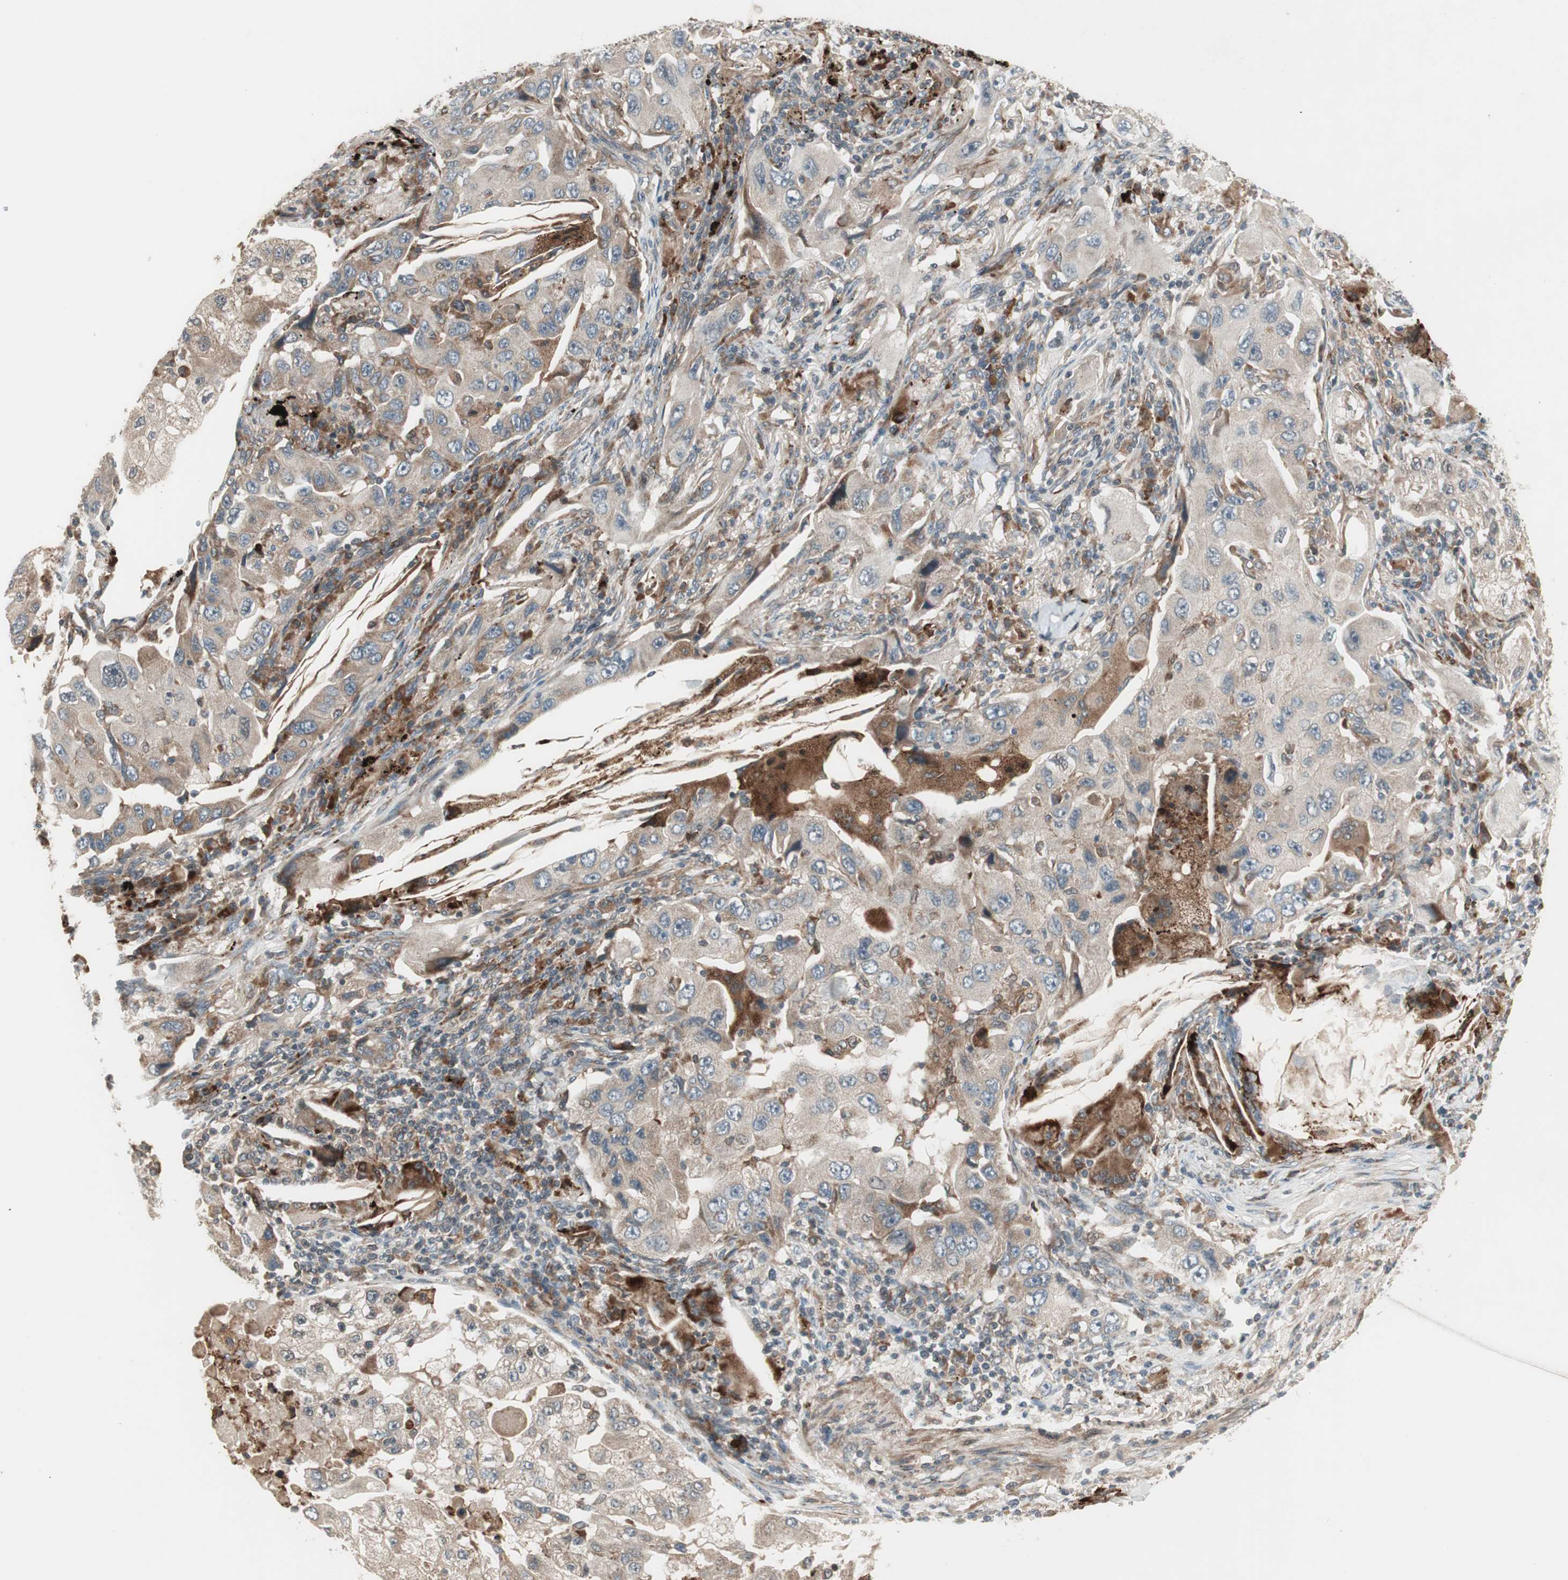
{"staining": {"intensity": "negative", "quantity": "none", "location": "none"}, "tissue": "lung cancer", "cell_type": "Tumor cells", "image_type": "cancer", "snomed": [{"axis": "morphology", "description": "Adenocarcinoma, NOS"}, {"axis": "topography", "description": "Lung"}], "caption": "Micrograph shows no protein positivity in tumor cells of lung cancer tissue.", "gene": "SFRP1", "patient": {"sex": "female", "age": 65}}